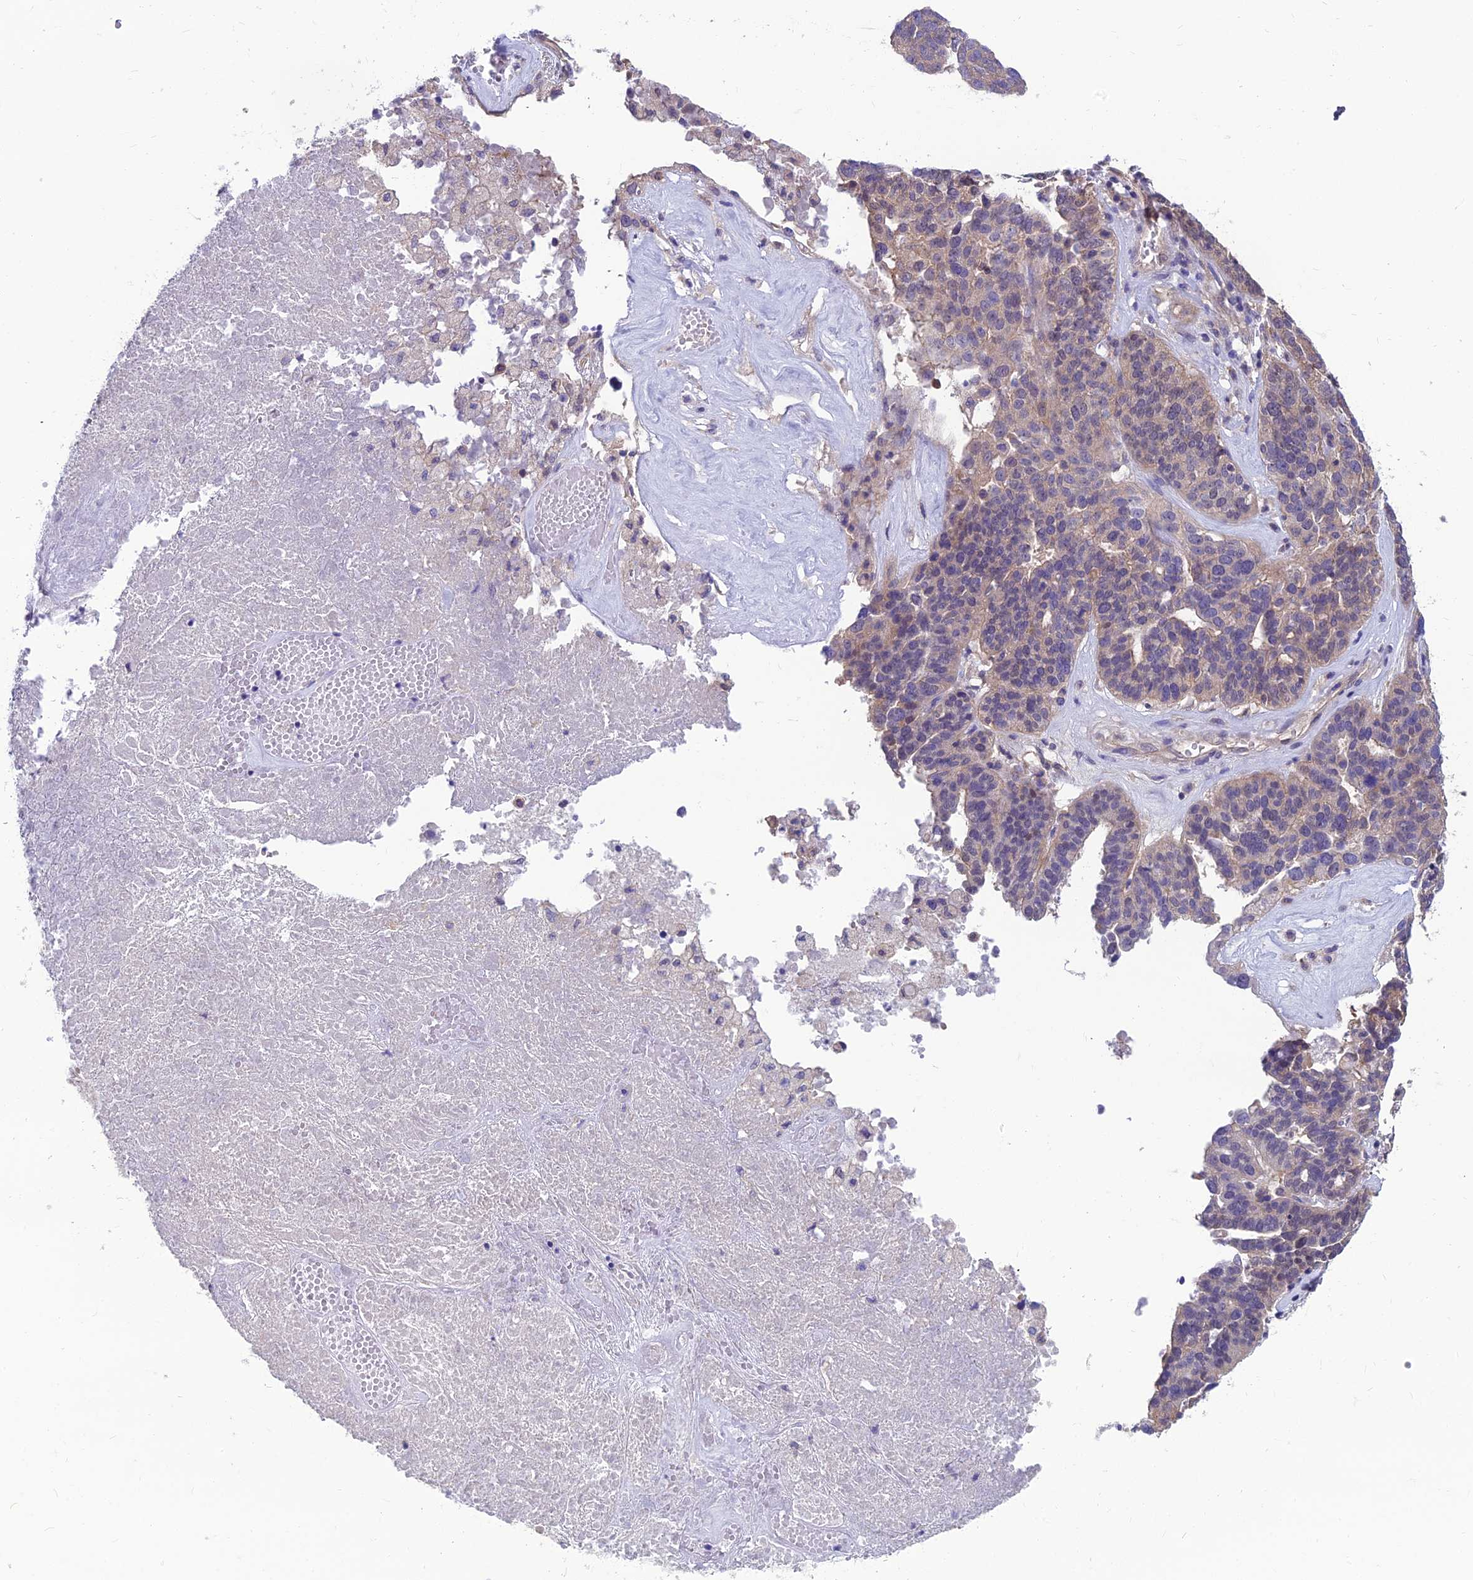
{"staining": {"intensity": "negative", "quantity": "none", "location": "none"}, "tissue": "ovarian cancer", "cell_type": "Tumor cells", "image_type": "cancer", "snomed": [{"axis": "morphology", "description": "Cystadenocarcinoma, serous, NOS"}, {"axis": "topography", "description": "Ovary"}], "caption": "Human serous cystadenocarcinoma (ovarian) stained for a protein using immunohistochemistry (IHC) shows no positivity in tumor cells.", "gene": "MVD", "patient": {"sex": "female", "age": 59}}